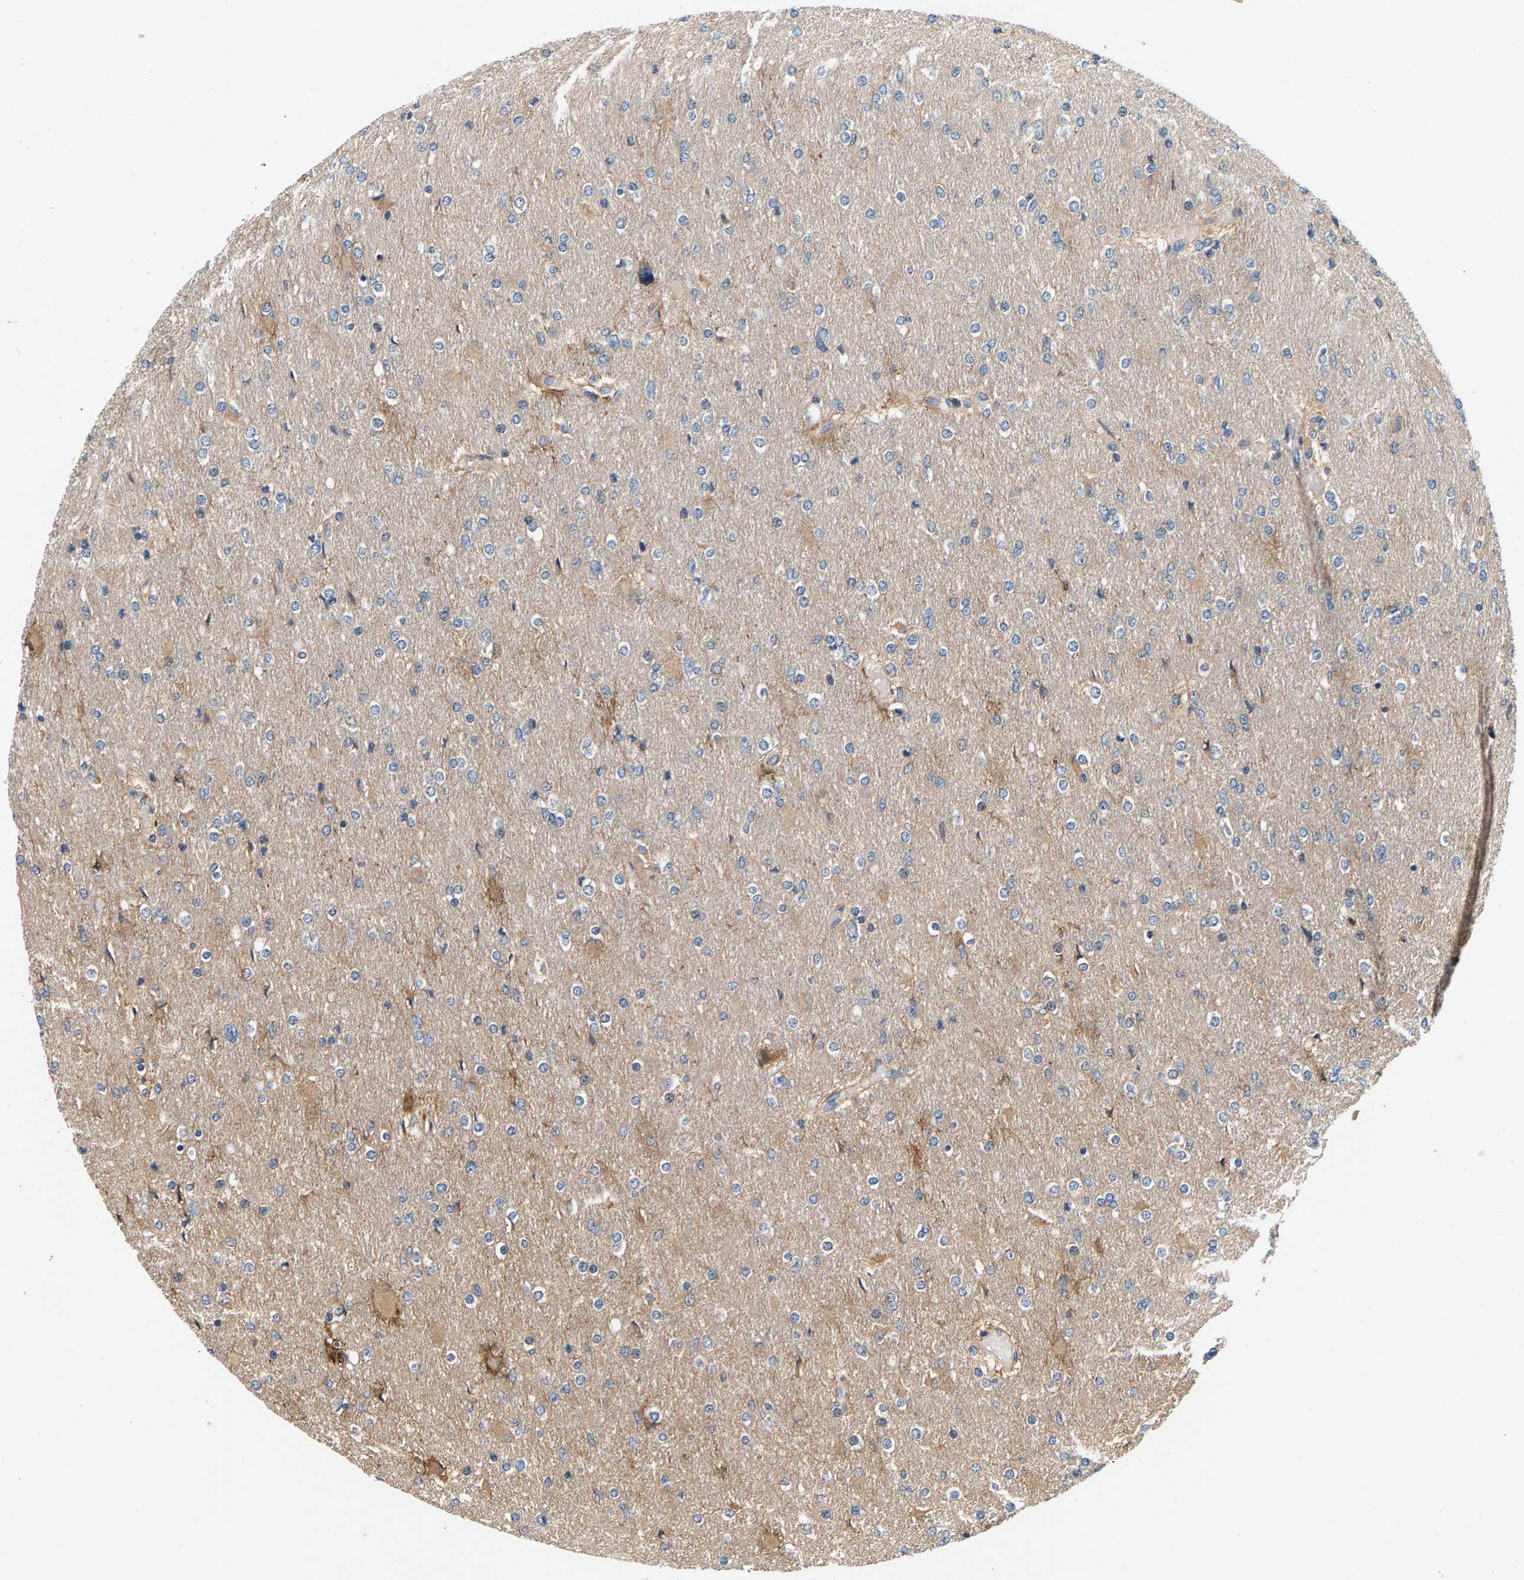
{"staining": {"intensity": "weak", "quantity": "<25%", "location": "cytoplasmic/membranous"}, "tissue": "glioma", "cell_type": "Tumor cells", "image_type": "cancer", "snomed": [{"axis": "morphology", "description": "Glioma, malignant, High grade"}, {"axis": "topography", "description": "Cerebral cortex"}], "caption": "This is an IHC histopathology image of glioma. There is no positivity in tumor cells.", "gene": "FAM78A", "patient": {"sex": "female", "age": 36}}